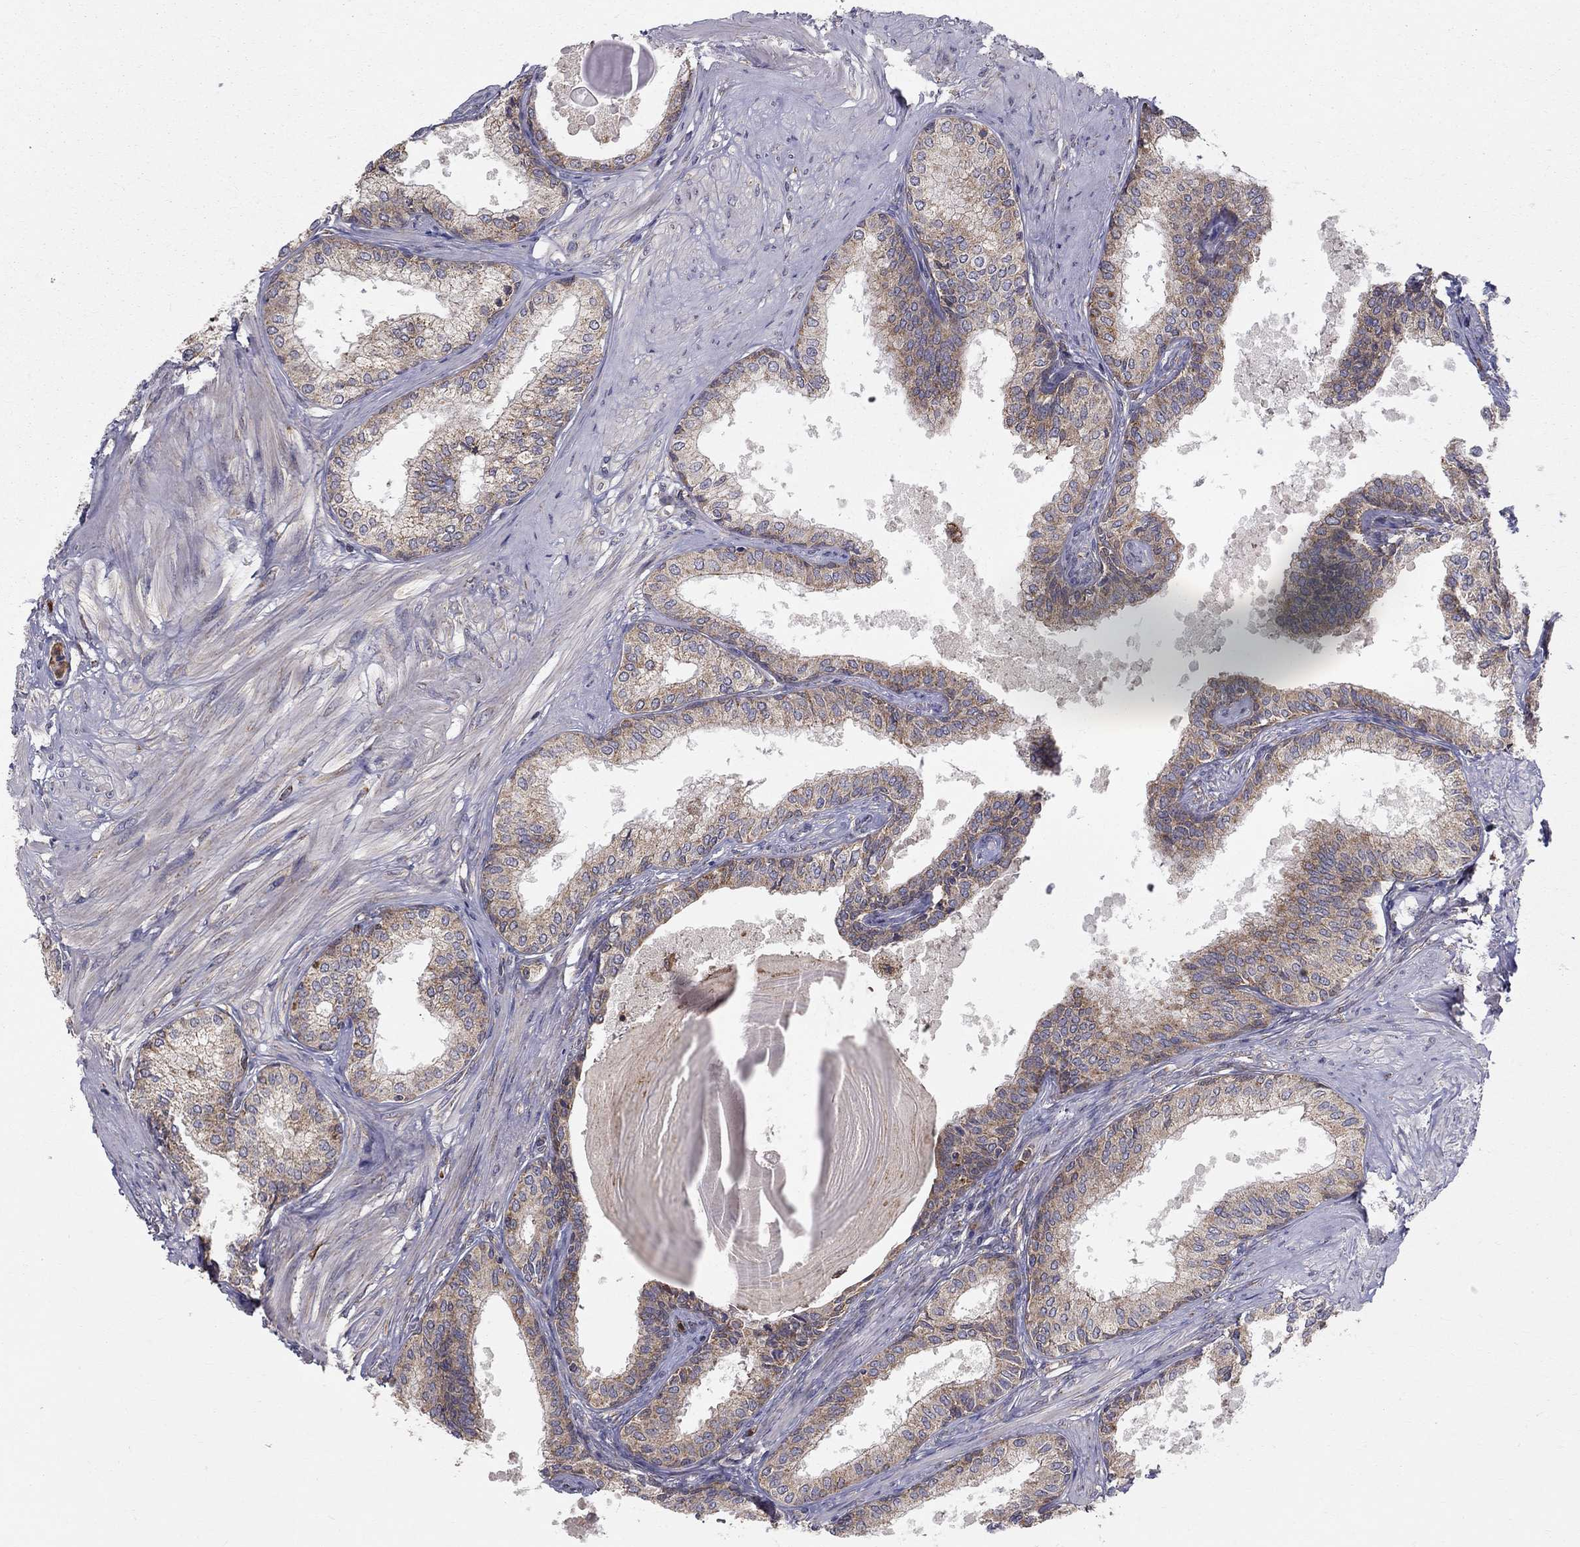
{"staining": {"intensity": "weak", "quantity": "<25%", "location": "cytoplasmic/membranous"}, "tissue": "prostate", "cell_type": "Glandular cells", "image_type": "normal", "snomed": [{"axis": "morphology", "description": "Normal tissue, NOS"}, {"axis": "topography", "description": "Prostate"}], "caption": "Glandular cells are negative for protein expression in normal human prostate.", "gene": "PRDX4", "patient": {"sex": "male", "age": 63}}